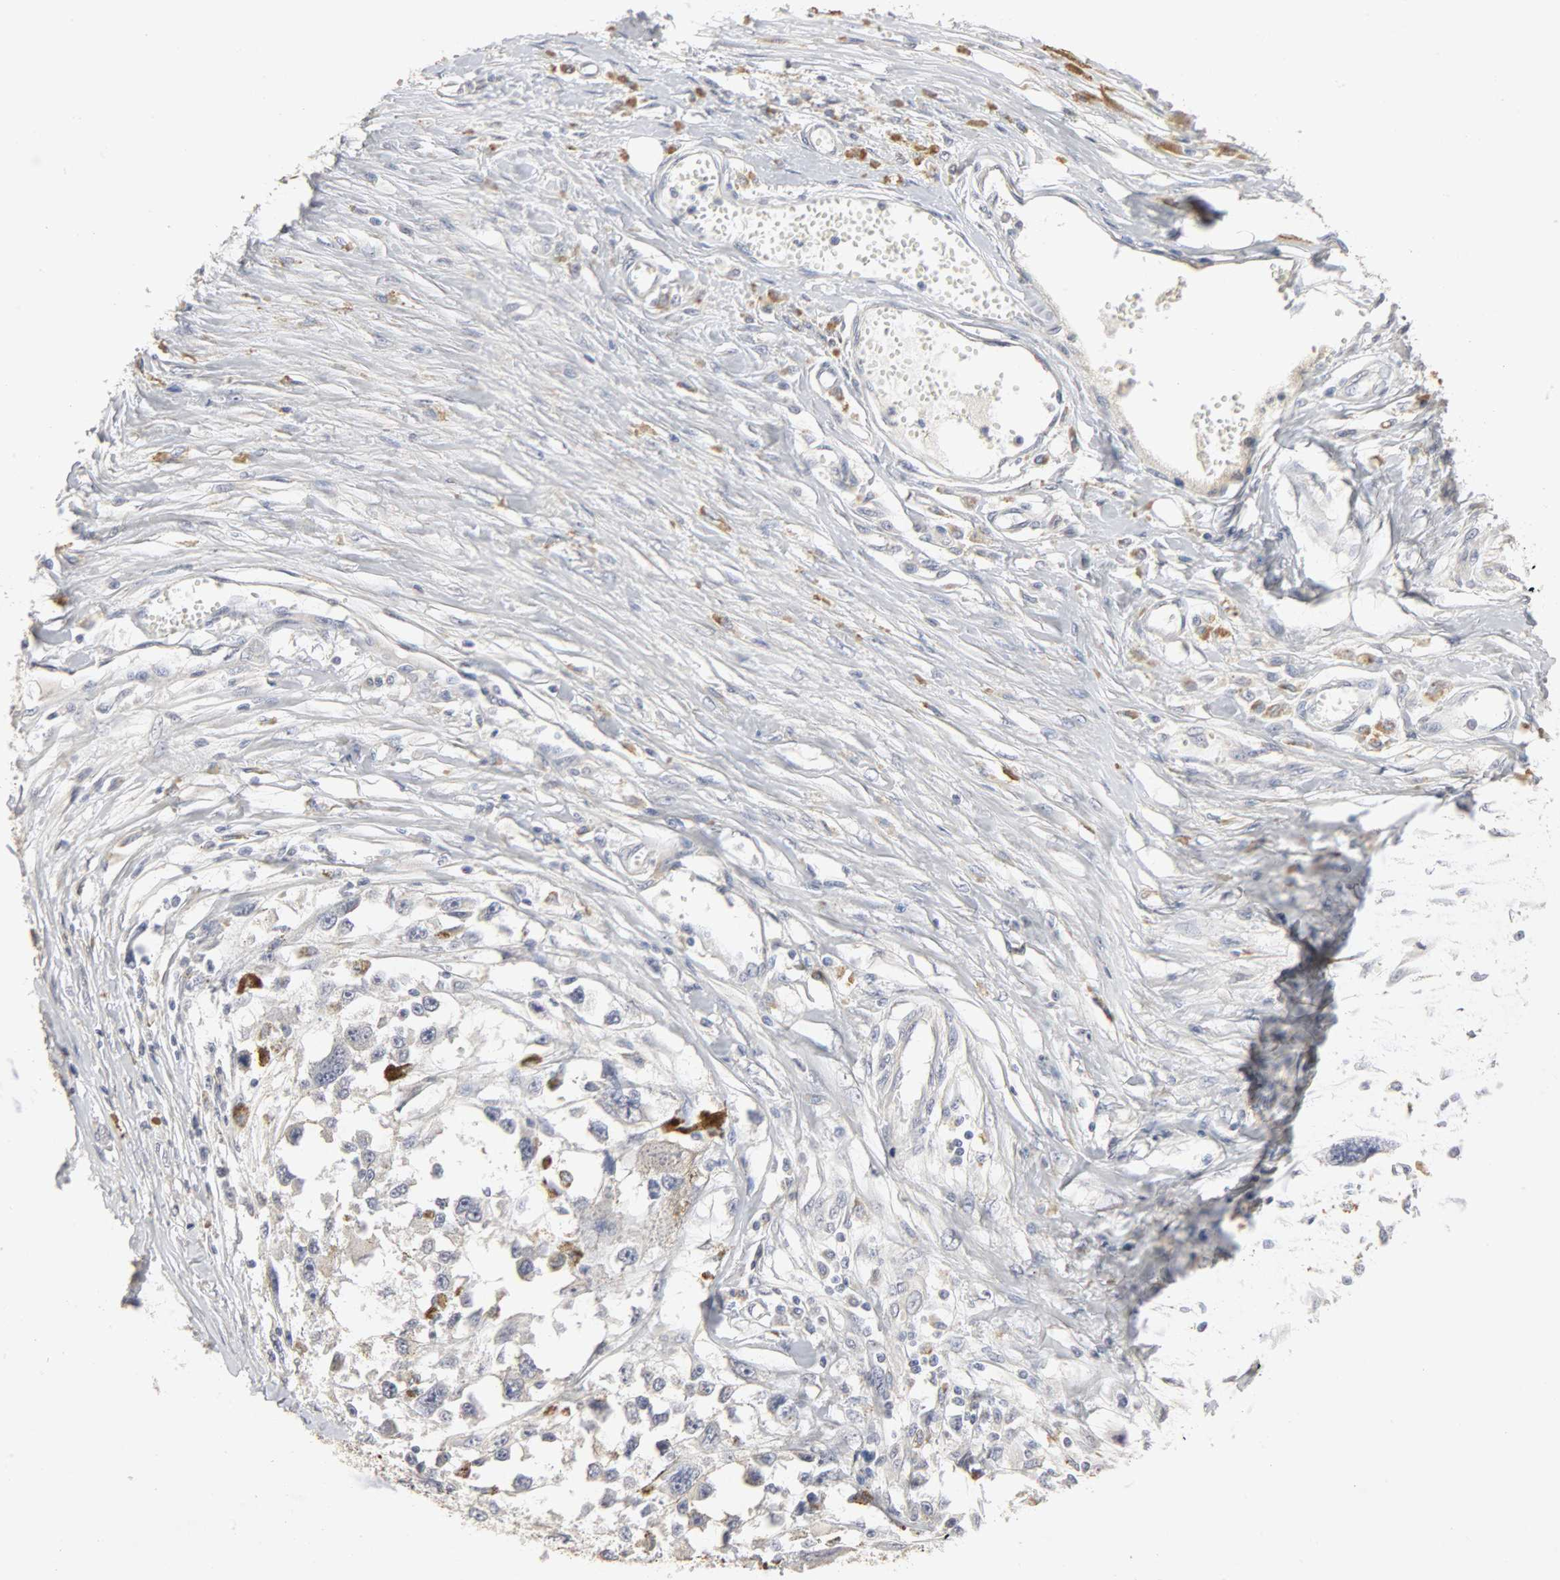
{"staining": {"intensity": "negative", "quantity": "none", "location": "none"}, "tissue": "melanoma", "cell_type": "Tumor cells", "image_type": "cancer", "snomed": [{"axis": "morphology", "description": "Malignant melanoma, Metastatic site"}, {"axis": "topography", "description": "Lymph node"}], "caption": "Malignant melanoma (metastatic site) was stained to show a protein in brown. There is no significant expression in tumor cells. (Immunohistochemistry, brightfield microscopy, high magnification).", "gene": "SLC10A2", "patient": {"sex": "male", "age": 59}}